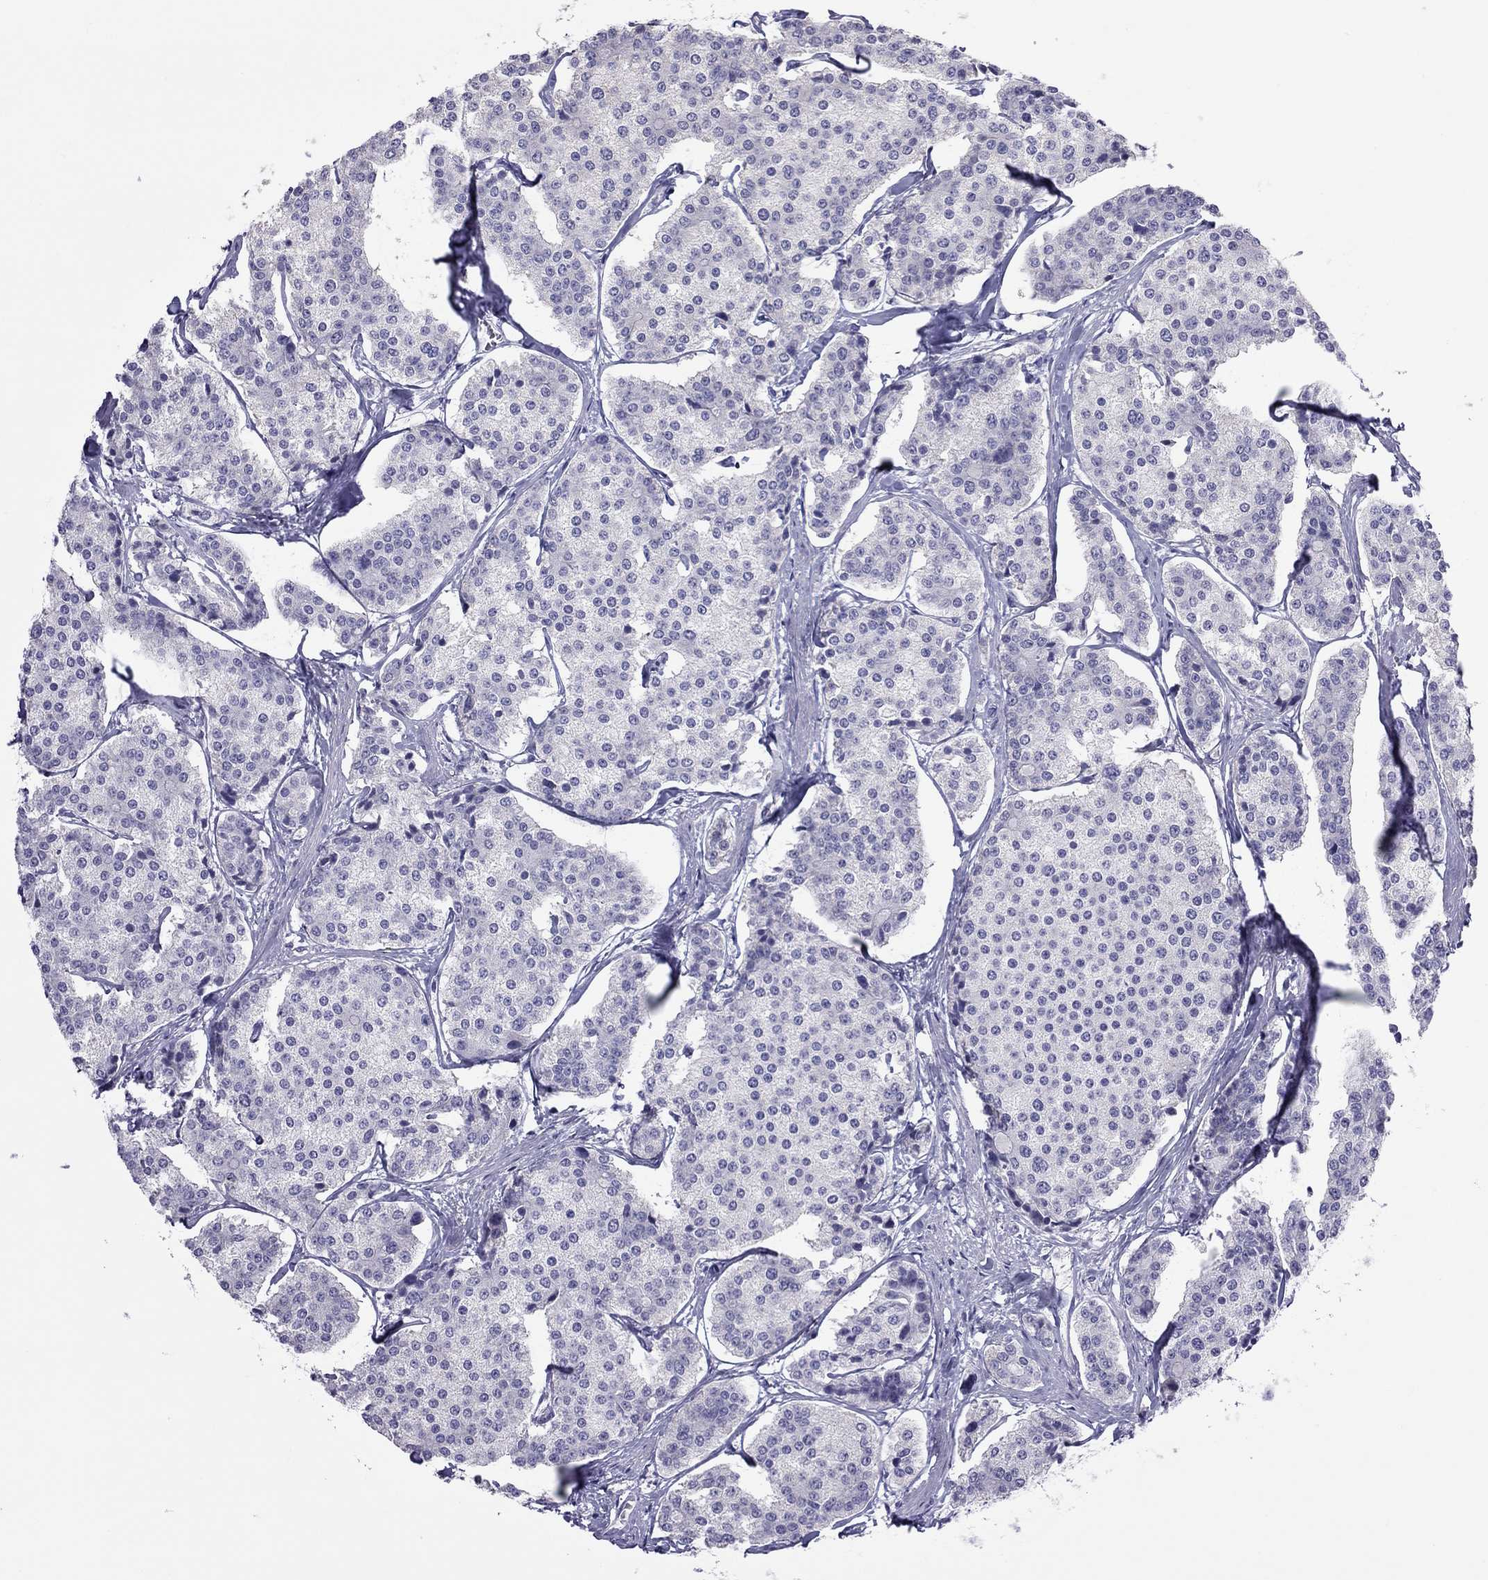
{"staining": {"intensity": "negative", "quantity": "none", "location": "none"}, "tissue": "carcinoid", "cell_type": "Tumor cells", "image_type": "cancer", "snomed": [{"axis": "morphology", "description": "Carcinoid, malignant, NOS"}, {"axis": "topography", "description": "Small intestine"}], "caption": "IHC micrograph of neoplastic tissue: malignant carcinoid stained with DAB exhibits no significant protein expression in tumor cells.", "gene": "PPP1R3A", "patient": {"sex": "female", "age": 65}}